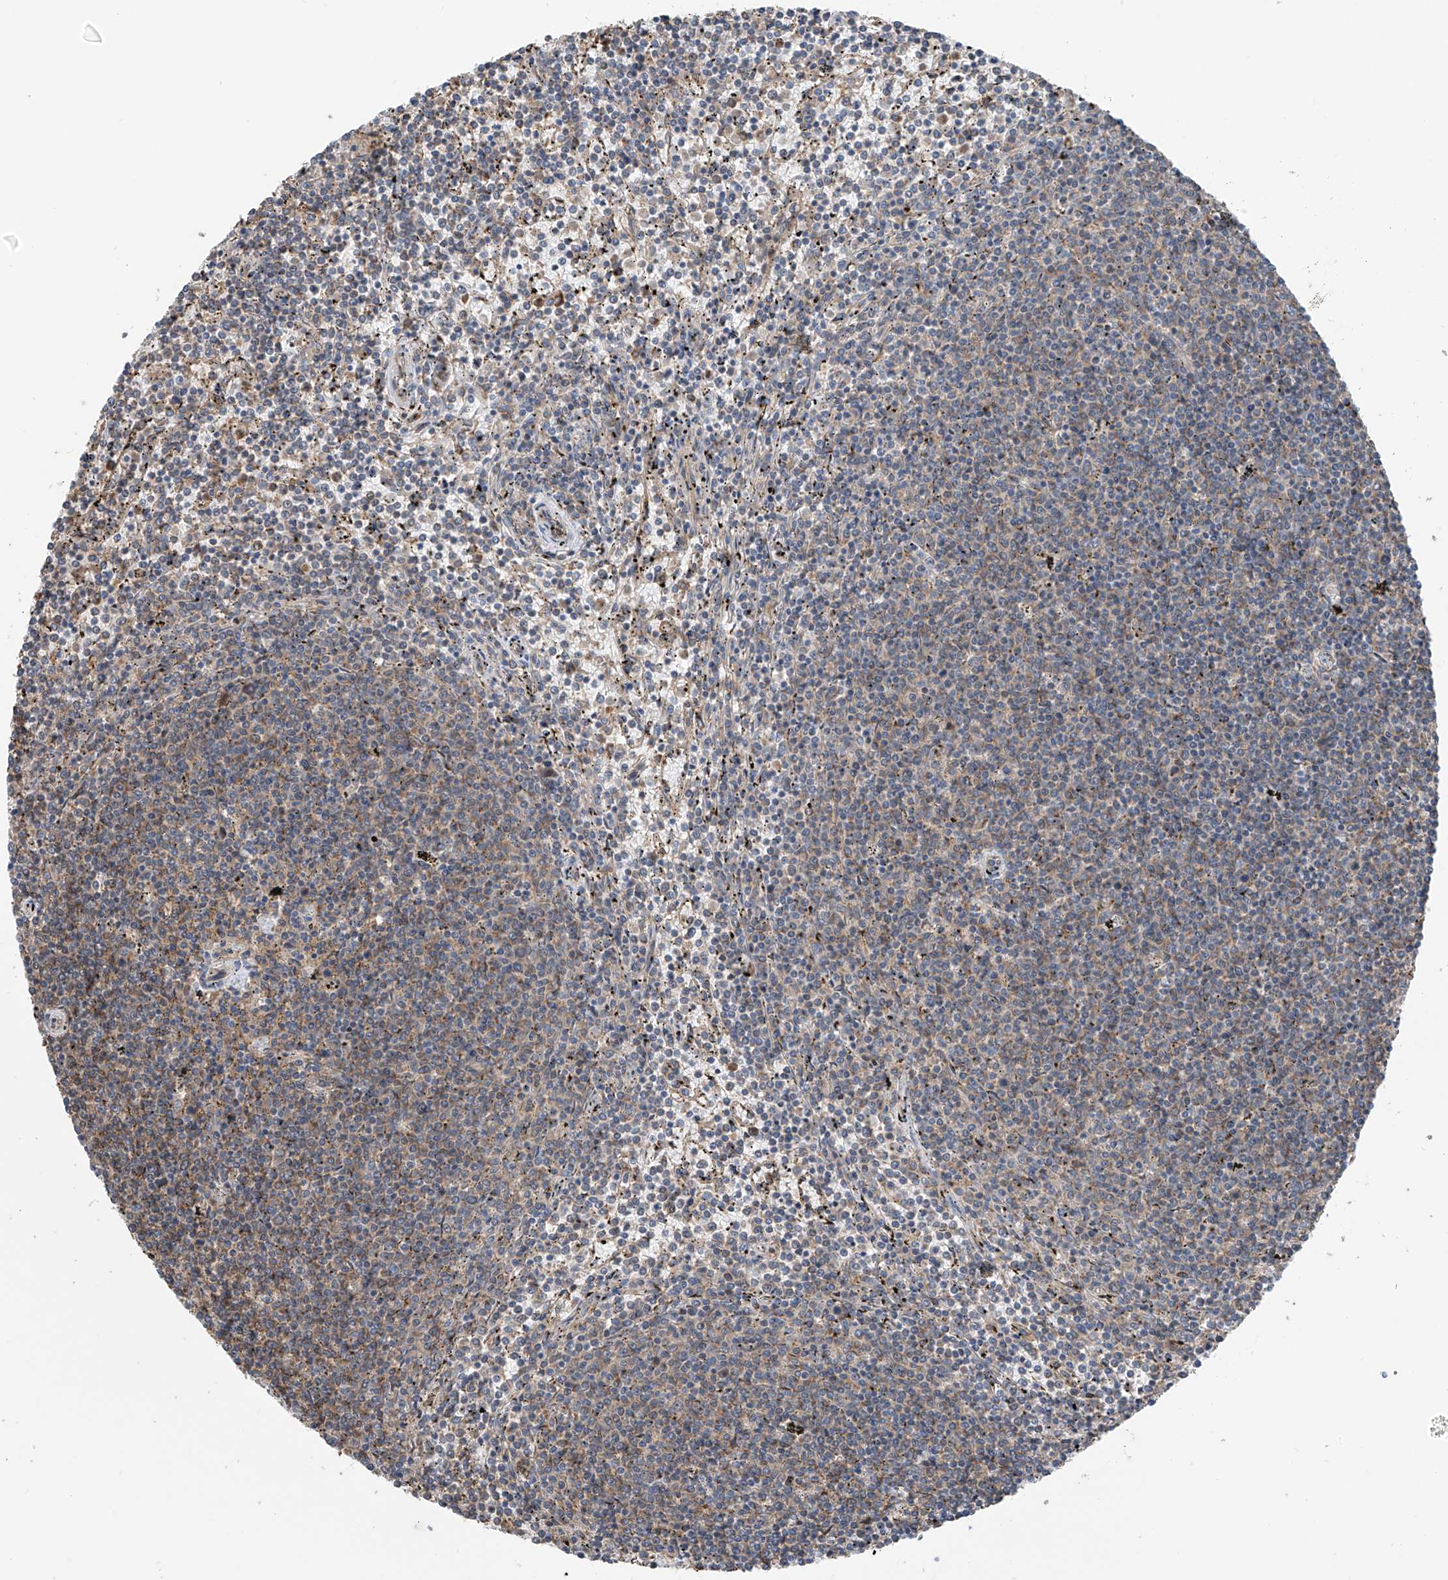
{"staining": {"intensity": "negative", "quantity": "none", "location": "none"}, "tissue": "lymphoma", "cell_type": "Tumor cells", "image_type": "cancer", "snomed": [{"axis": "morphology", "description": "Malignant lymphoma, non-Hodgkin's type, Low grade"}, {"axis": "topography", "description": "Spleen"}], "caption": "Immunohistochemistry photomicrograph of neoplastic tissue: human lymphoma stained with DAB (3,3'-diaminobenzidine) reveals no significant protein expression in tumor cells. (IHC, brightfield microscopy, high magnification).", "gene": "ZNF189", "patient": {"sex": "female", "age": 50}}